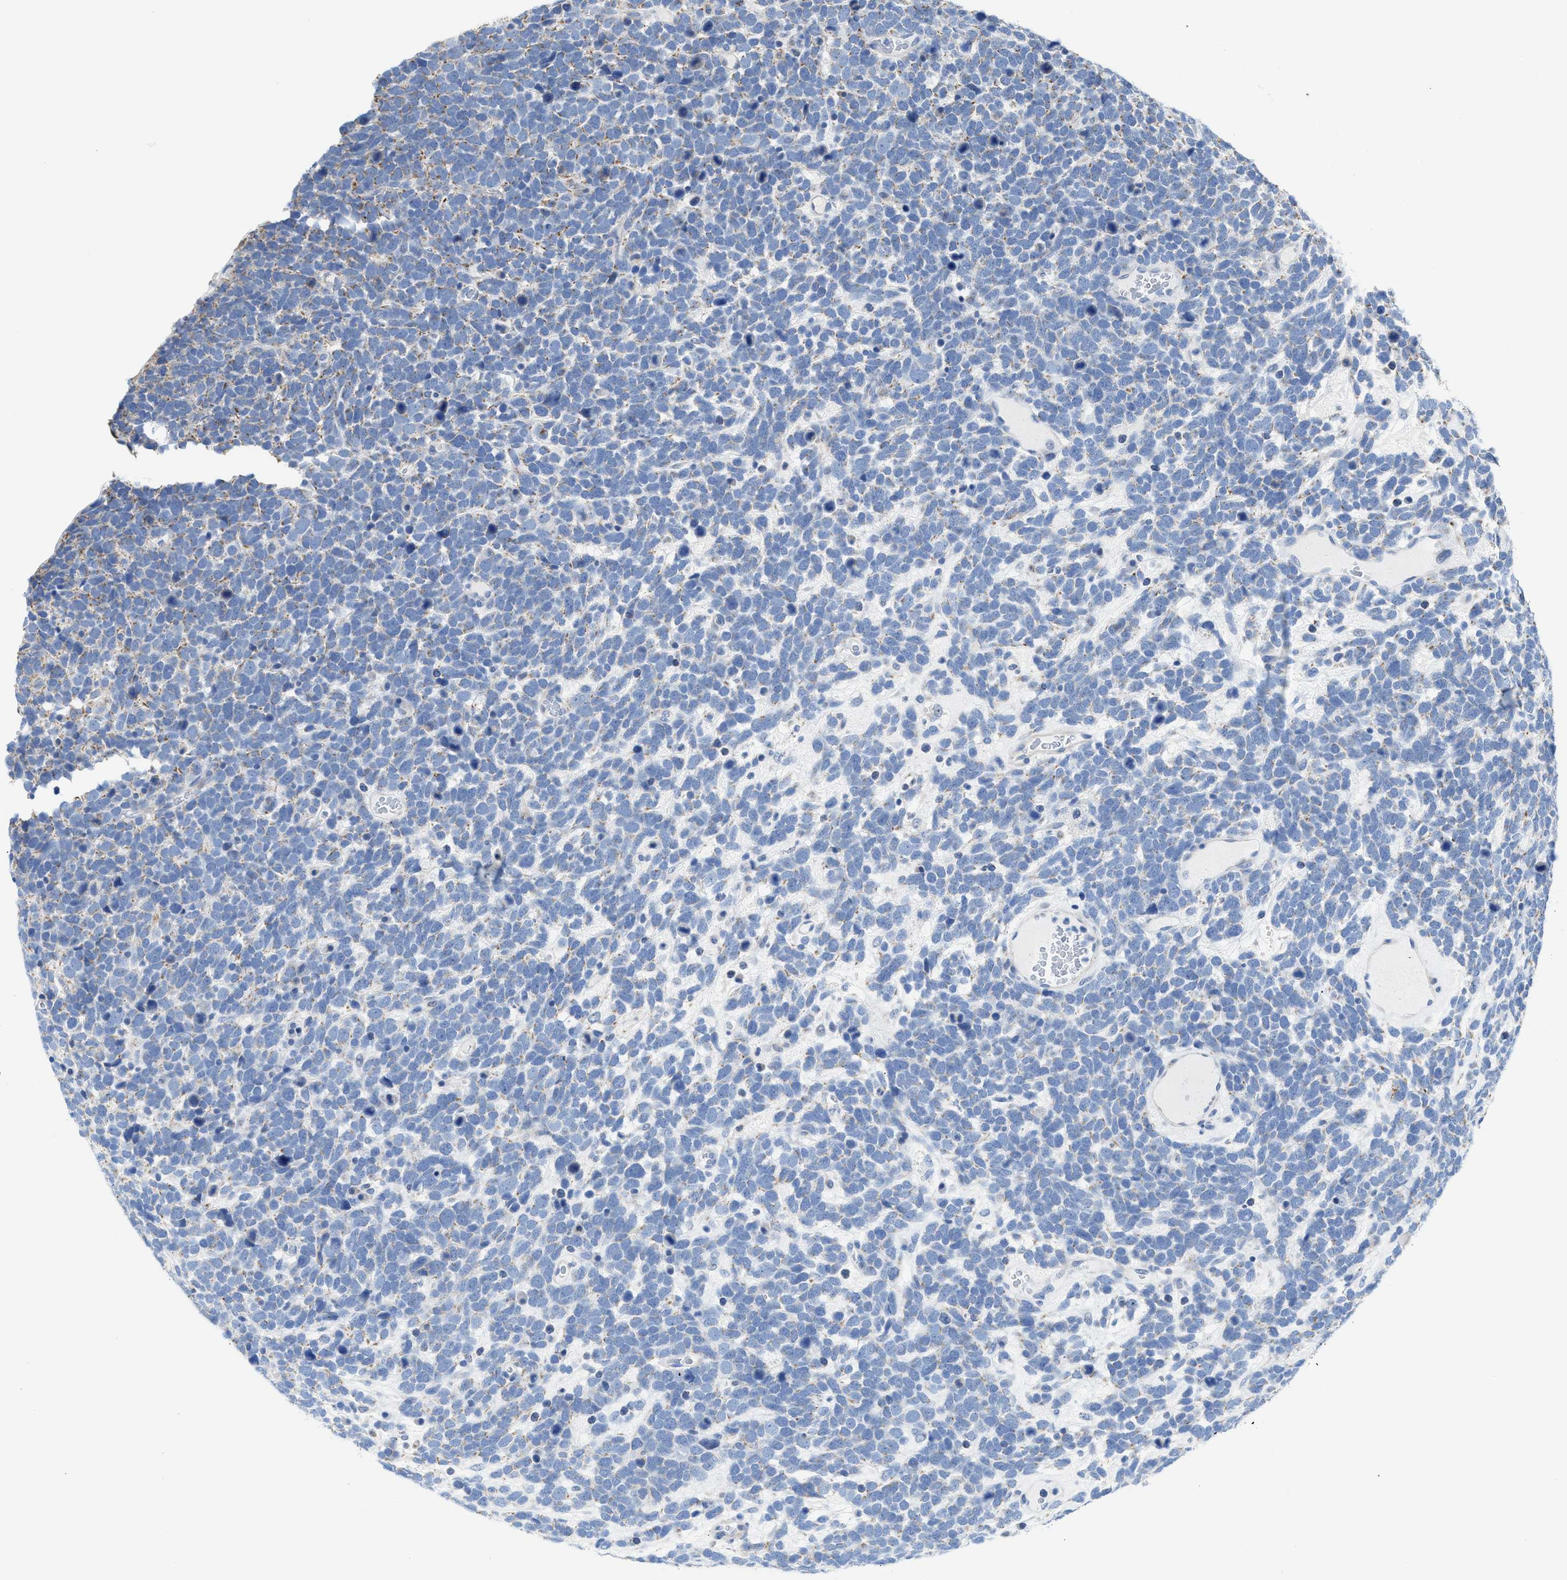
{"staining": {"intensity": "negative", "quantity": "none", "location": "none"}, "tissue": "urothelial cancer", "cell_type": "Tumor cells", "image_type": "cancer", "snomed": [{"axis": "morphology", "description": "Urothelial carcinoma, High grade"}, {"axis": "topography", "description": "Urinary bladder"}], "caption": "The histopathology image shows no staining of tumor cells in high-grade urothelial carcinoma.", "gene": "JAG1", "patient": {"sex": "female", "age": 82}}